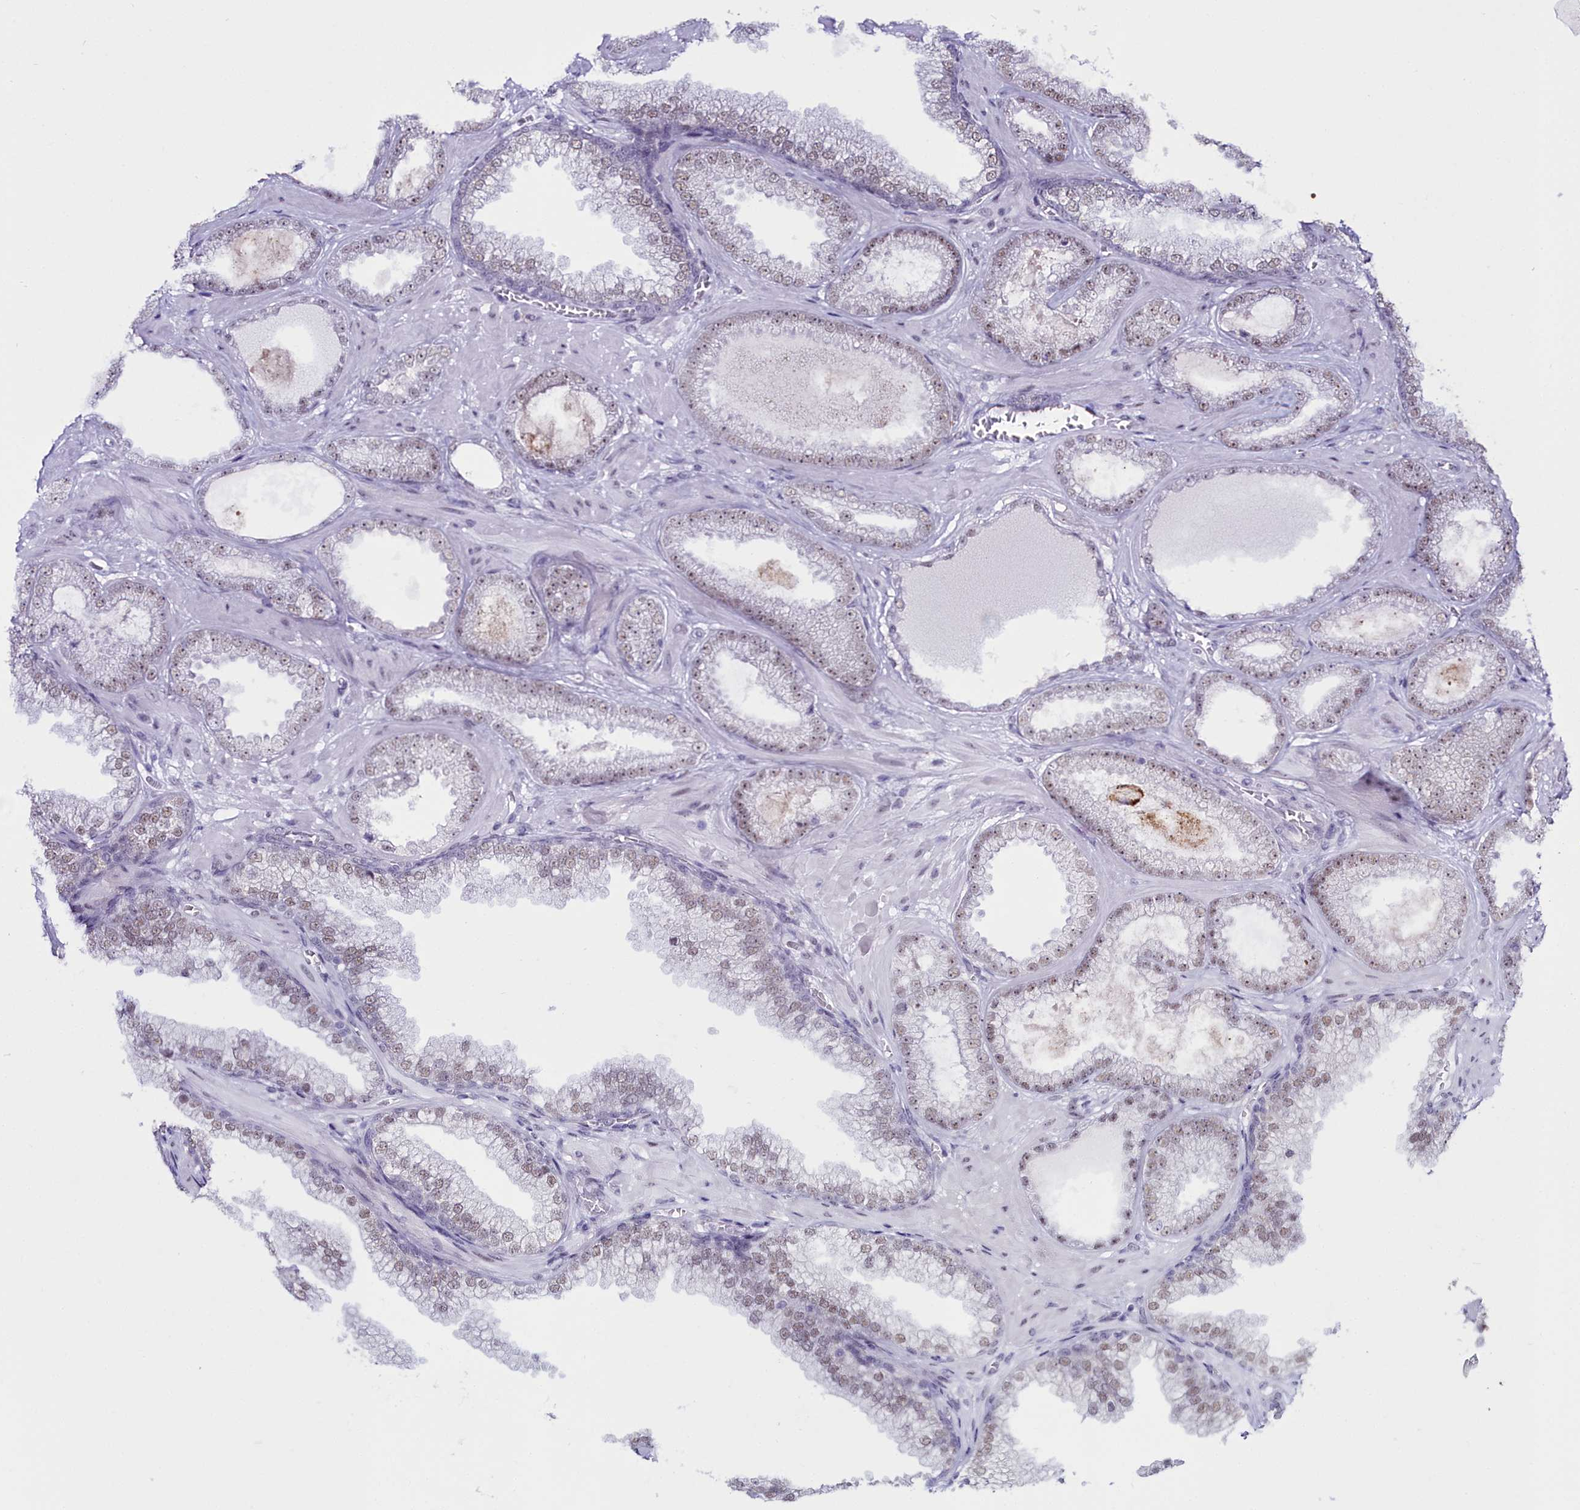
{"staining": {"intensity": "weak", "quantity": "25%-75%", "location": "nuclear"}, "tissue": "prostate cancer", "cell_type": "Tumor cells", "image_type": "cancer", "snomed": [{"axis": "morphology", "description": "Adenocarcinoma, Low grade"}, {"axis": "topography", "description": "Prostate"}], "caption": "This photomicrograph reveals IHC staining of human prostate cancer, with low weak nuclear expression in about 25%-75% of tumor cells.", "gene": "RBM12", "patient": {"sex": "male", "age": 57}}